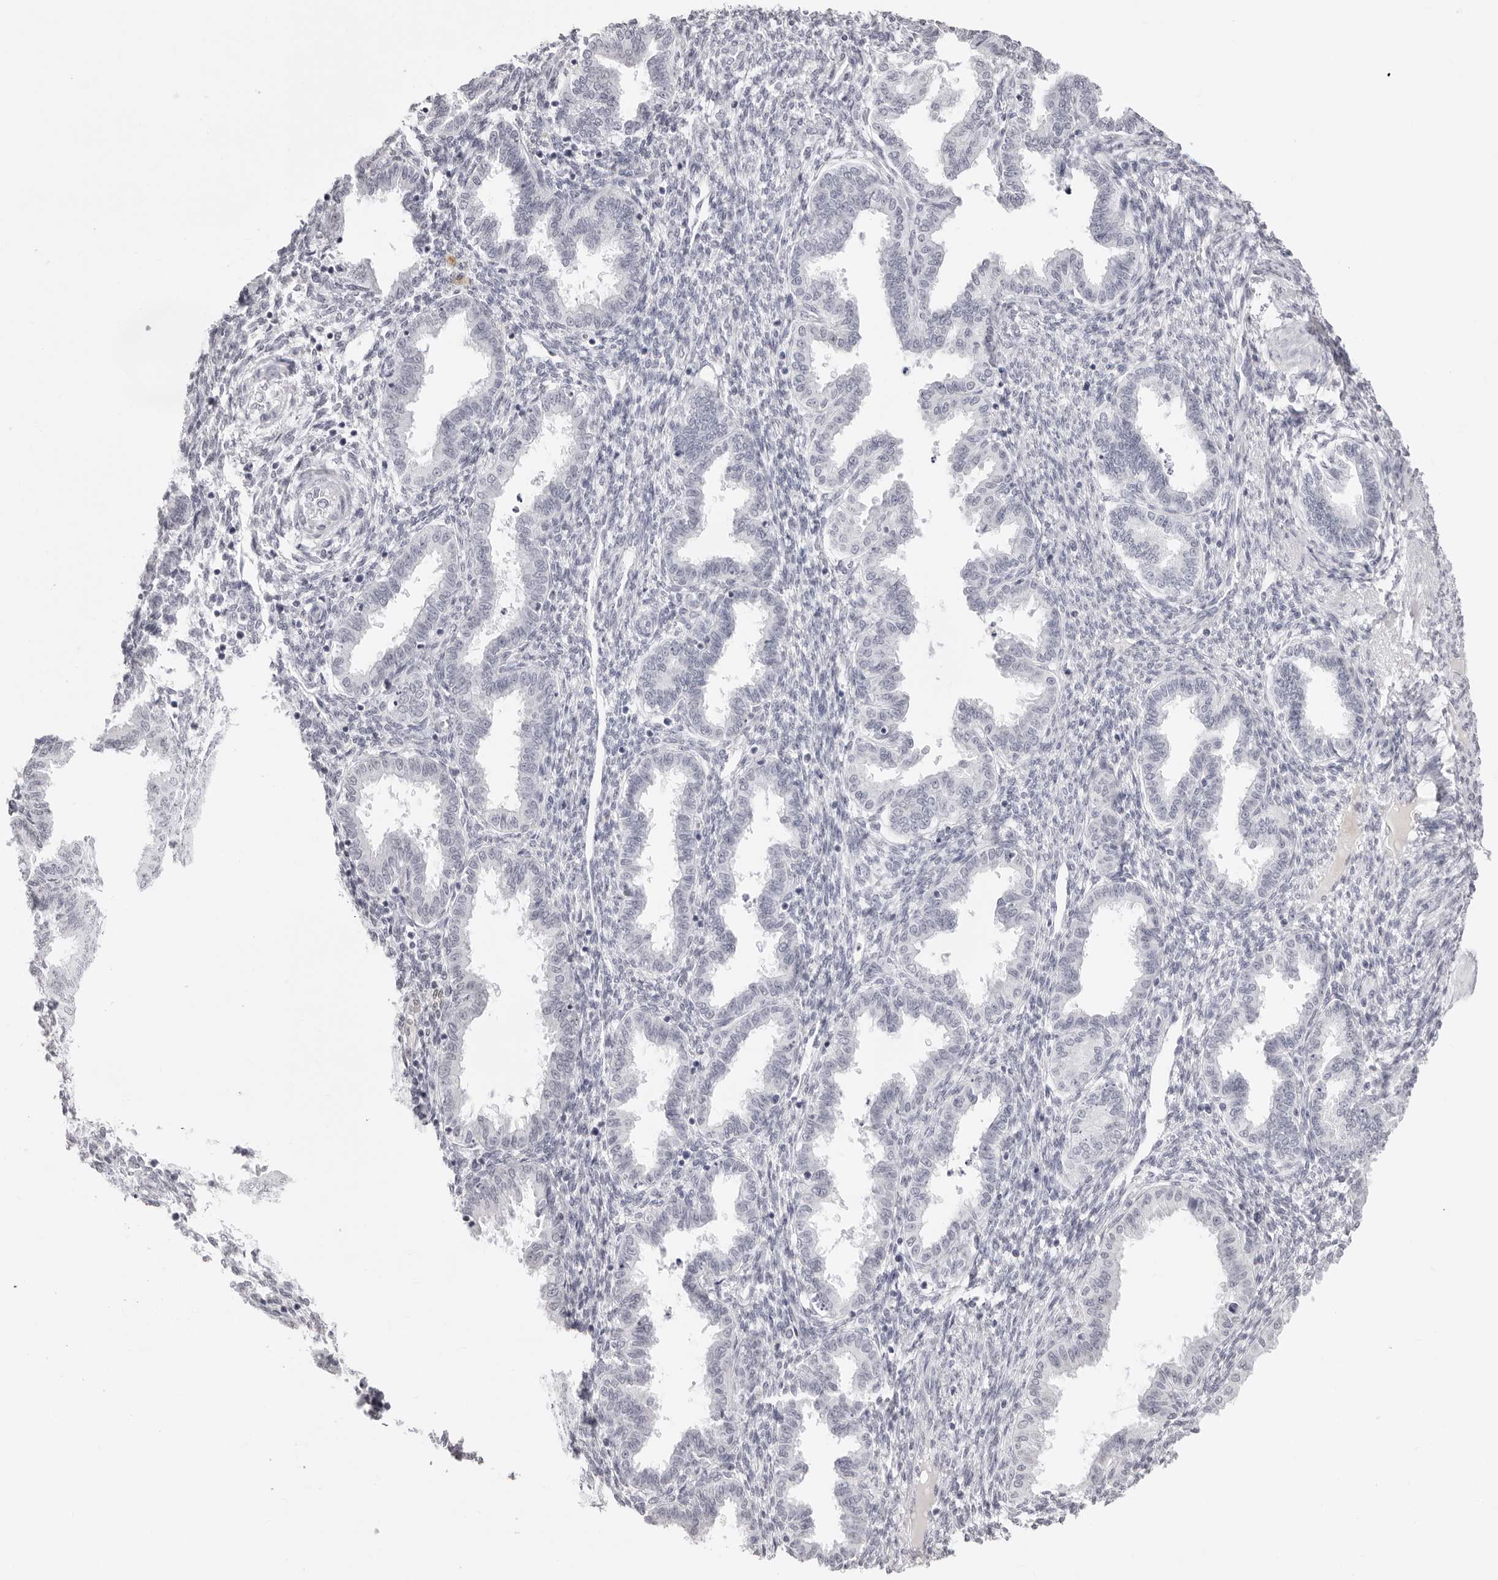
{"staining": {"intensity": "negative", "quantity": "none", "location": "none"}, "tissue": "endometrium", "cell_type": "Cells in endometrial stroma", "image_type": "normal", "snomed": [{"axis": "morphology", "description": "Normal tissue, NOS"}, {"axis": "topography", "description": "Endometrium"}], "caption": "The histopathology image reveals no staining of cells in endometrial stroma in benign endometrium. (DAB (3,3'-diaminobenzidine) immunohistochemistry, high magnification).", "gene": "CST5", "patient": {"sex": "female", "age": 33}}